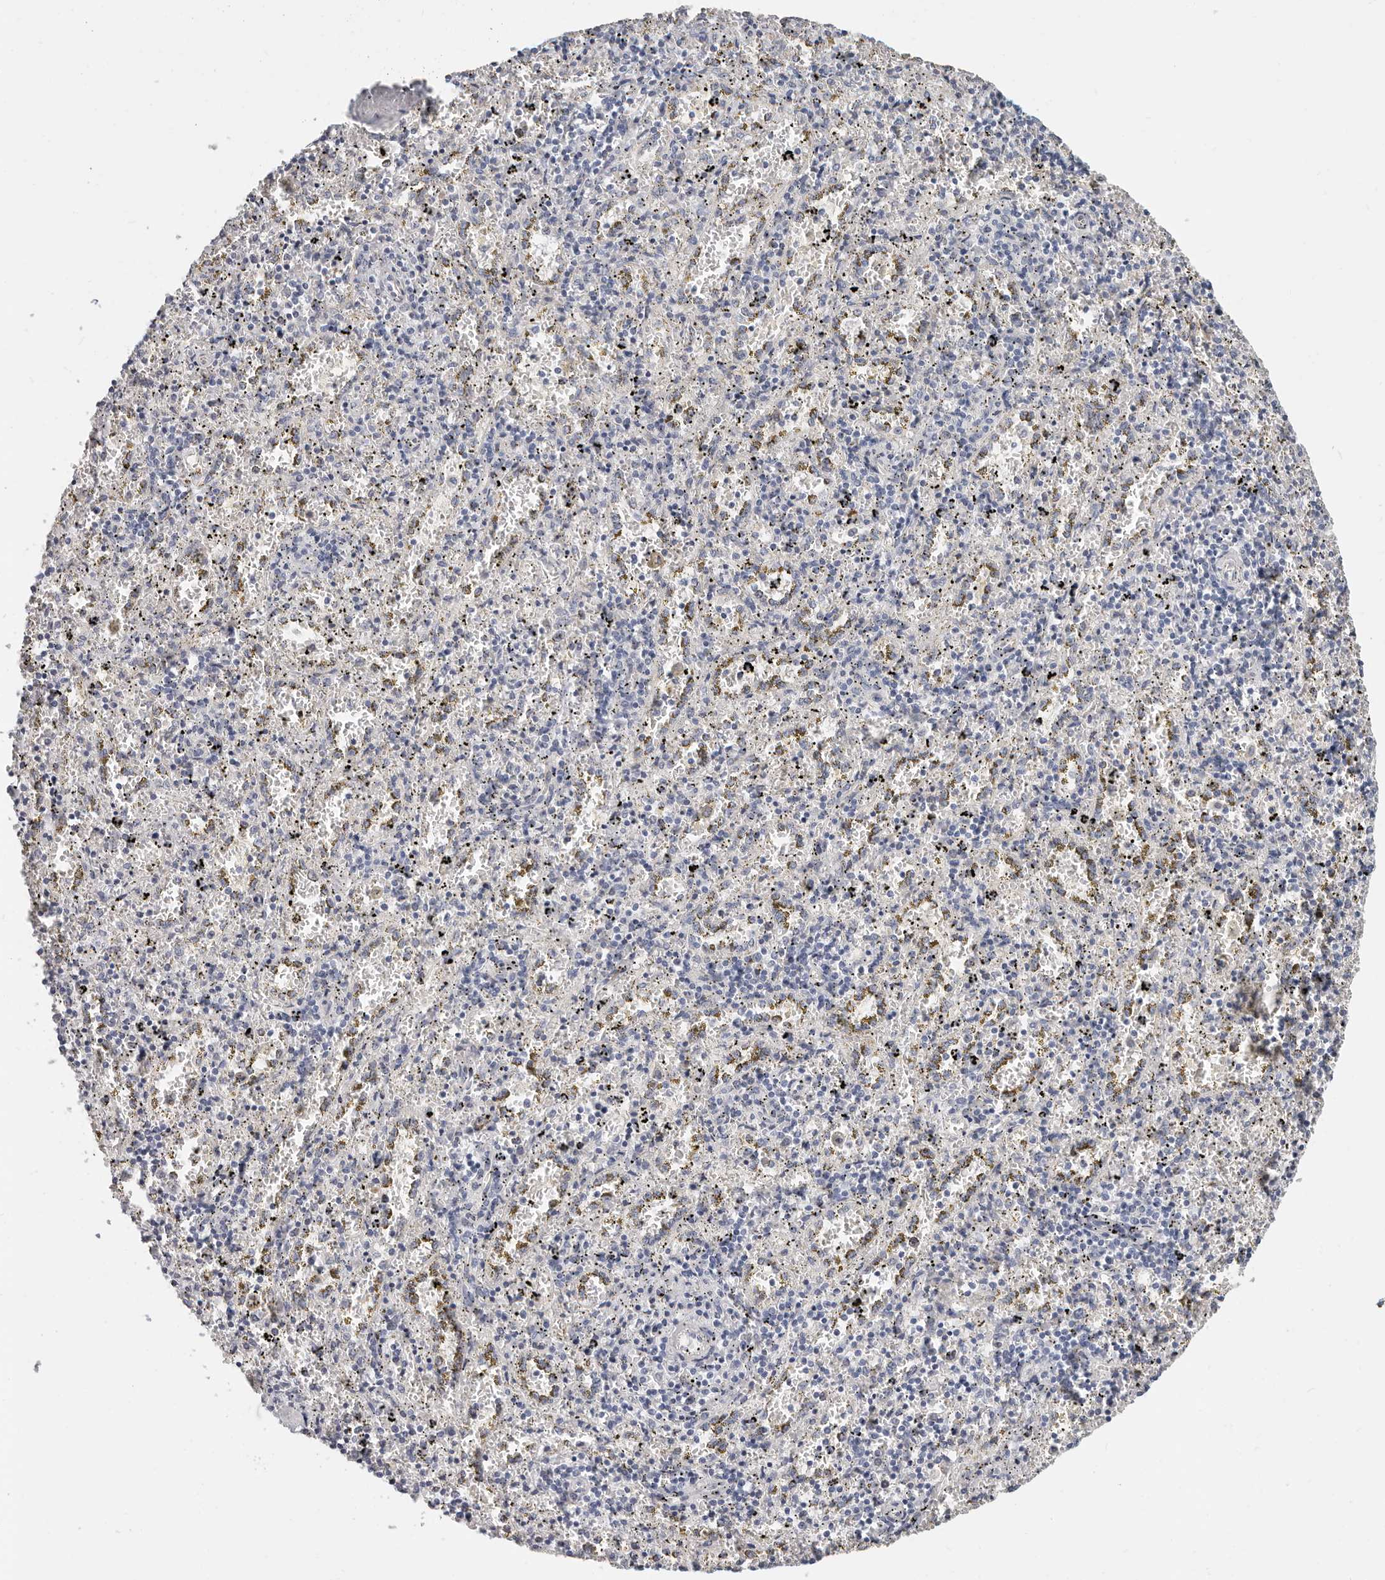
{"staining": {"intensity": "negative", "quantity": "none", "location": "none"}, "tissue": "spleen", "cell_type": "Cells in red pulp", "image_type": "normal", "snomed": [{"axis": "morphology", "description": "Normal tissue, NOS"}, {"axis": "topography", "description": "Spleen"}], "caption": "DAB (3,3'-diaminobenzidine) immunohistochemical staining of normal spleen shows no significant staining in cells in red pulp. The staining was performed using DAB (3,3'-diaminobenzidine) to visualize the protein expression in brown, while the nuclei were stained in blue with hematoxylin (Magnification: 20x).", "gene": "ZRANB1", "patient": {"sex": "male", "age": 11}}